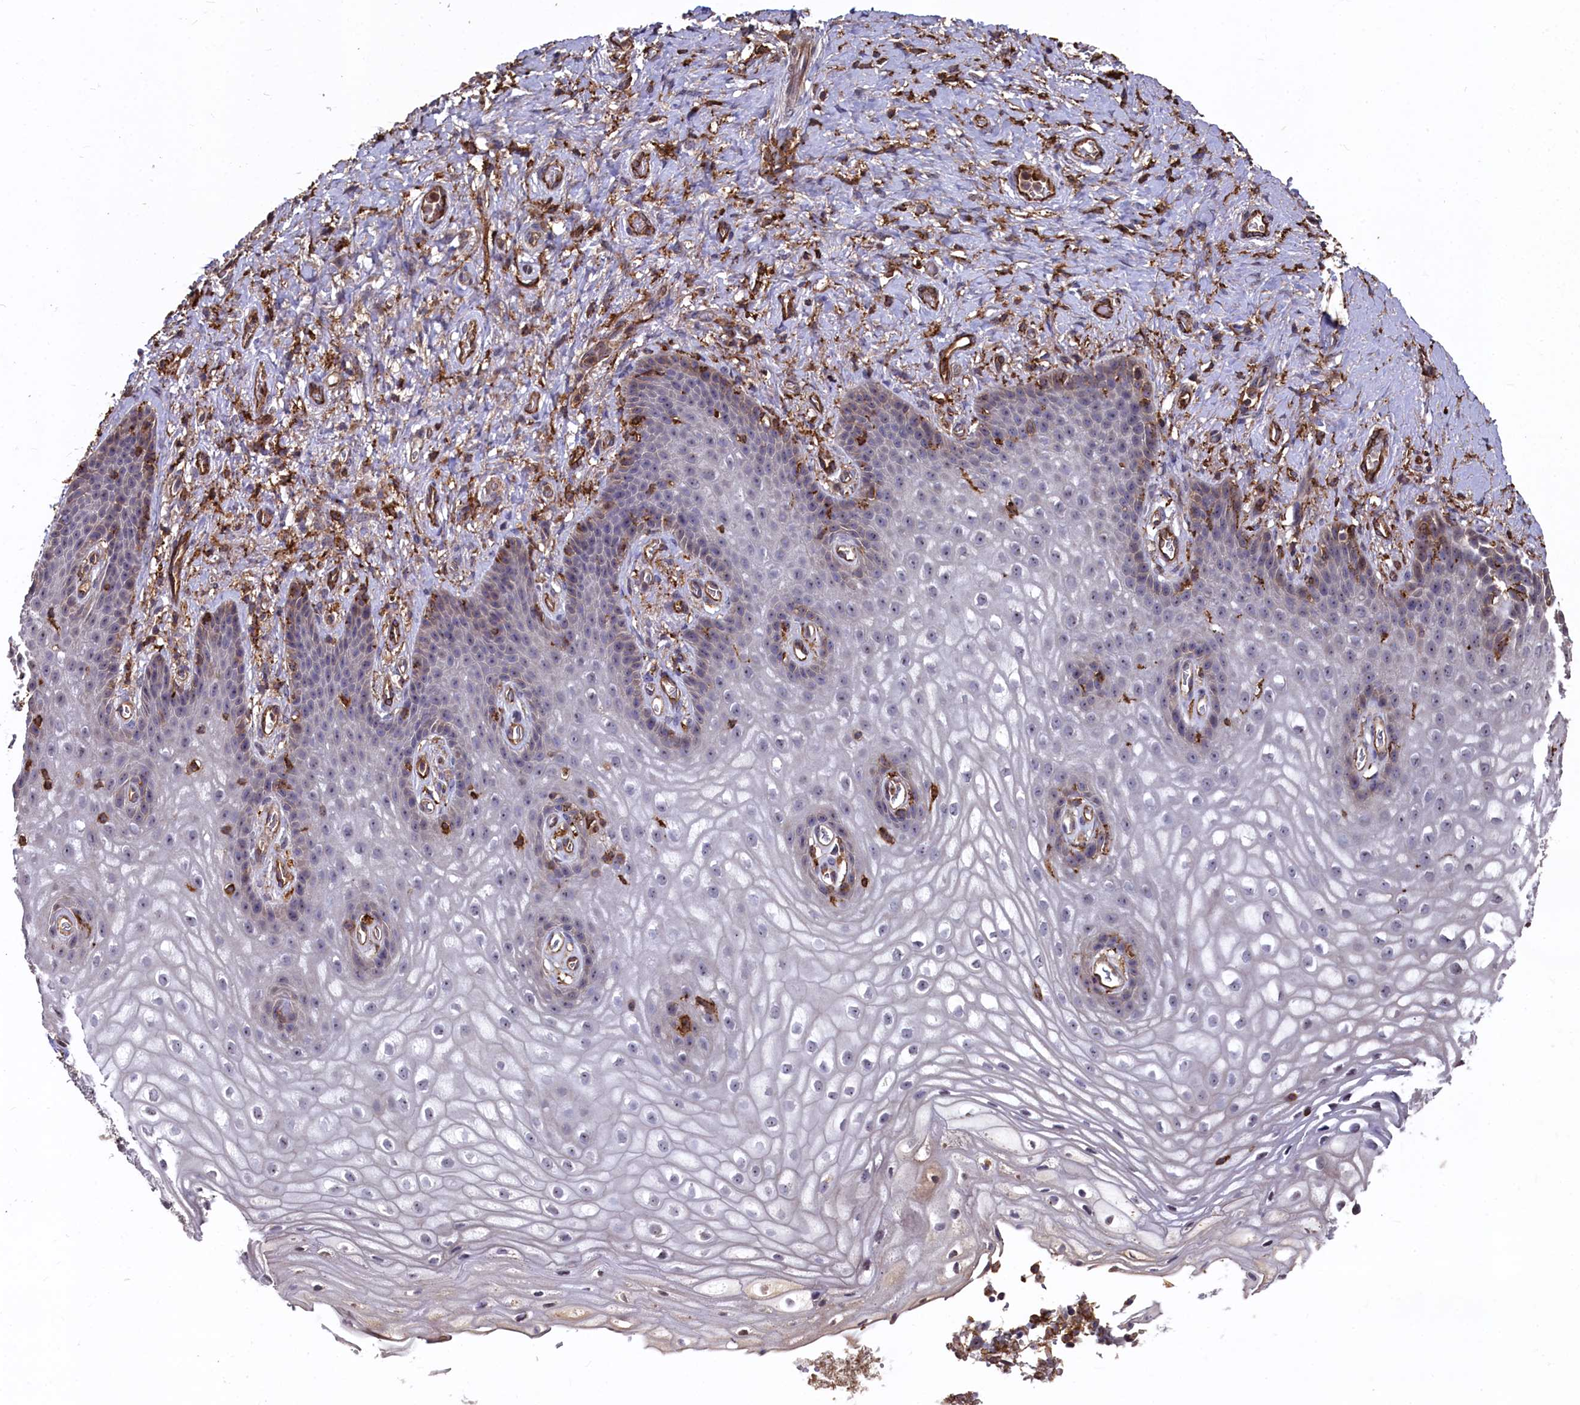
{"staining": {"intensity": "moderate", "quantity": "<25%", "location": "cytoplasmic/membranous"}, "tissue": "vagina", "cell_type": "Squamous epithelial cells", "image_type": "normal", "snomed": [{"axis": "morphology", "description": "Normal tissue, NOS"}, {"axis": "topography", "description": "Vagina"}], "caption": "Immunohistochemistry (DAB (3,3'-diaminobenzidine)) staining of unremarkable vagina shows moderate cytoplasmic/membranous protein staining in approximately <25% of squamous epithelial cells.", "gene": "PLEKHO2", "patient": {"sex": "female", "age": 60}}